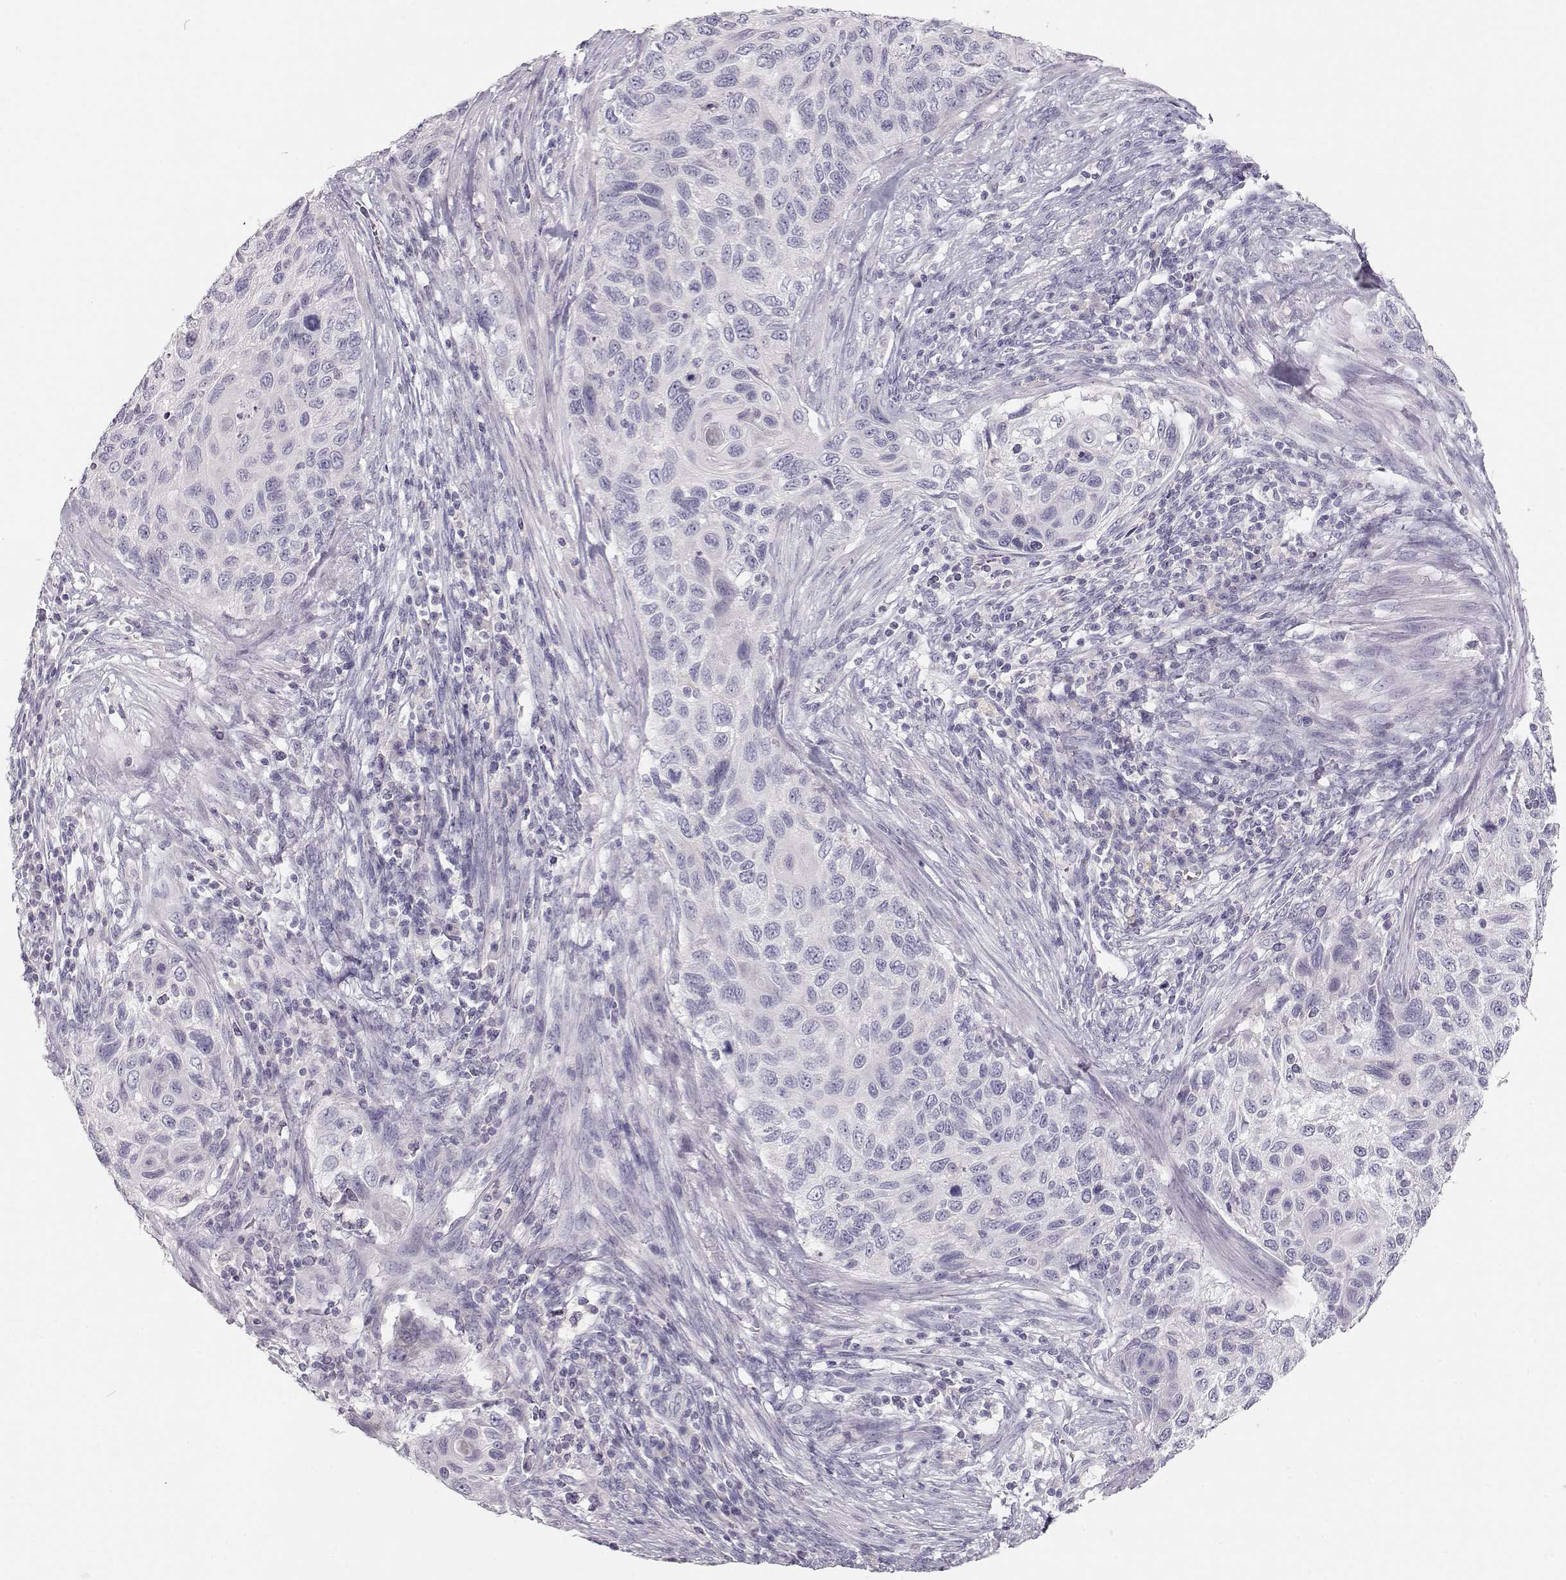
{"staining": {"intensity": "negative", "quantity": "none", "location": "none"}, "tissue": "cervical cancer", "cell_type": "Tumor cells", "image_type": "cancer", "snomed": [{"axis": "morphology", "description": "Squamous cell carcinoma, NOS"}, {"axis": "topography", "description": "Cervix"}], "caption": "The photomicrograph displays no significant staining in tumor cells of cervical cancer. (Brightfield microscopy of DAB IHC at high magnification).", "gene": "LEPR", "patient": {"sex": "female", "age": 70}}